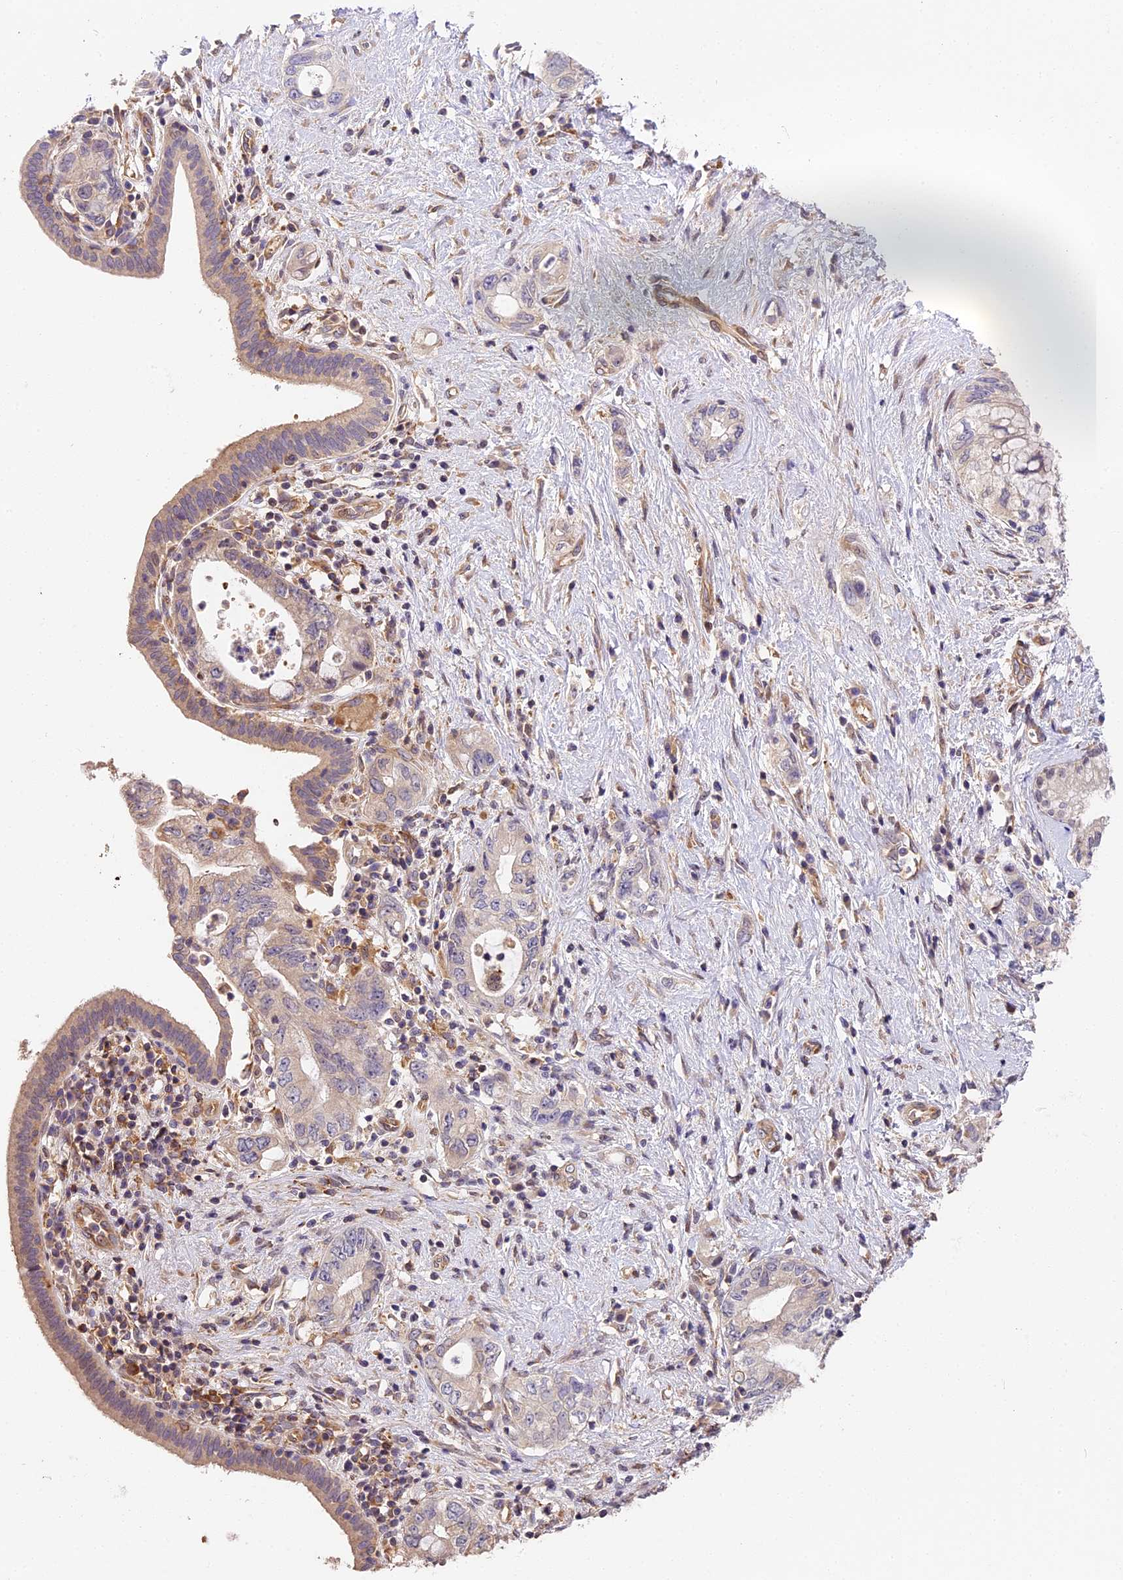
{"staining": {"intensity": "weak", "quantity": "<25%", "location": "nuclear"}, "tissue": "pancreatic cancer", "cell_type": "Tumor cells", "image_type": "cancer", "snomed": [{"axis": "morphology", "description": "Adenocarcinoma, NOS"}, {"axis": "topography", "description": "Pancreas"}], "caption": "Protein analysis of adenocarcinoma (pancreatic) demonstrates no significant expression in tumor cells. (DAB IHC with hematoxylin counter stain).", "gene": "ARHGAP17", "patient": {"sex": "female", "age": 73}}